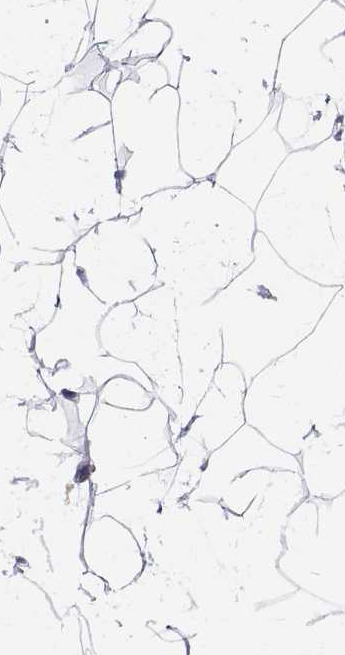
{"staining": {"intensity": "negative", "quantity": "none", "location": "none"}, "tissue": "breast", "cell_type": "Adipocytes", "image_type": "normal", "snomed": [{"axis": "morphology", "description": "Normal tissue, NOS"}, {"axis": "topography", "description": "Breast"}], "caption": "Immunohistochemistry (IHC) of benign breast demonstrates no staining in adipocytes.", "gene": "TTN", "patient": {"sex": "female", "age": 27}}